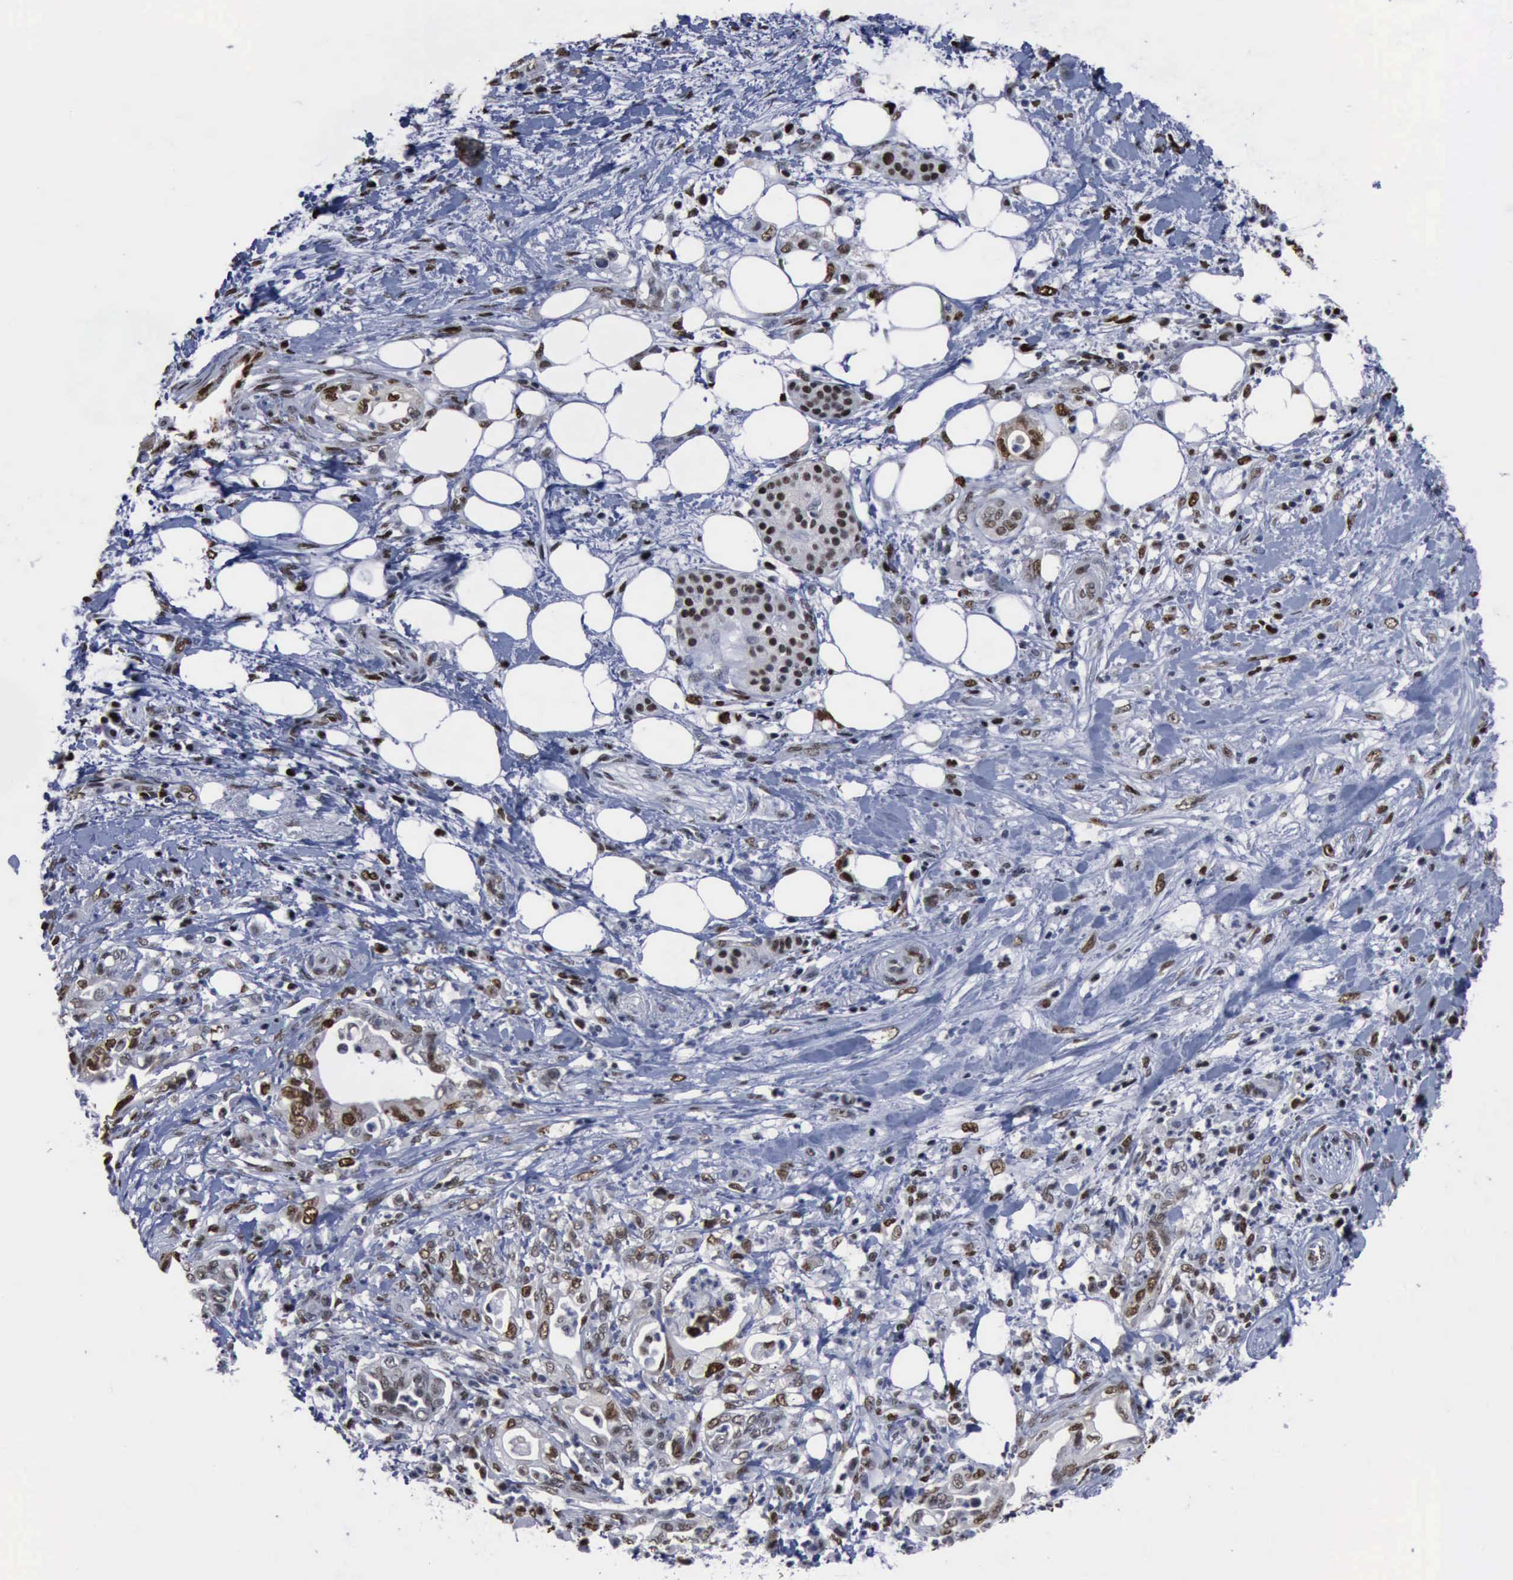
{"staining": {"intensity": "weak", "quantity": "25%-75%", "location": "nuclear"}, "tissue": "pancreatic cancer", "cell_type": "Tumor cells", "image_type": "cancer", "snomed": [{"axis": "morphology", "description": "Adenocarcinoma, NOS"}, {"axis": "topography", "description": "Pancreas"}], "caption": "Weak nuclear positivity is seen in approximately 25%-75% of tumor cells in pancreatic cancer.", "gene": "PCNA", "patient": {"sex": "female", "age": 66}}